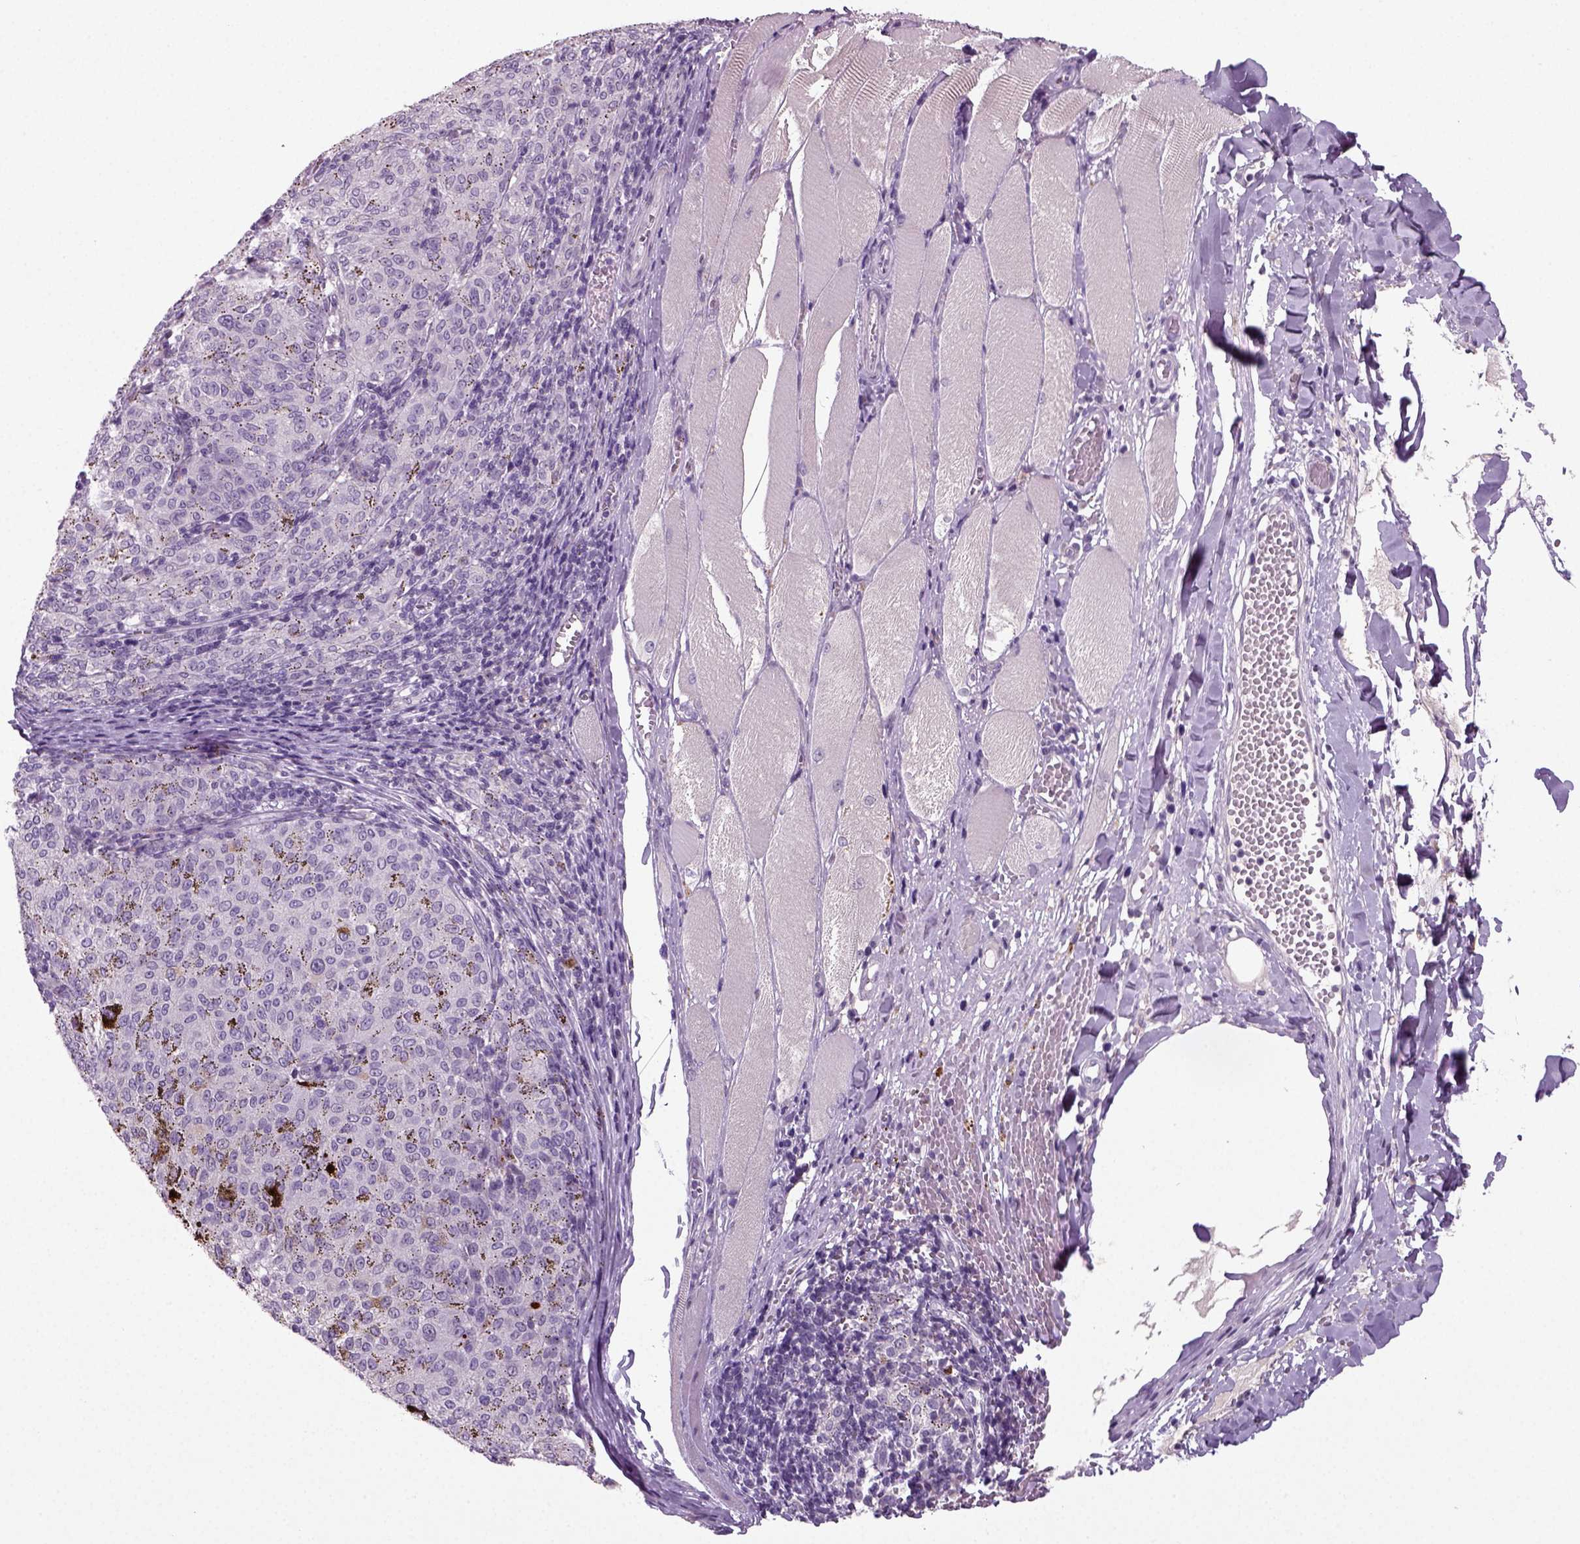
{"staining": {"intensity": "negative", "quantity": "none", "location": "none"}, "tissue": "melanoma", "cell_type": "Tumor cells", "image_type": "cancer", "snomed": [{"axis": "morphology", "description": "Malignant melanoma, NOS"}, {"axis": "topography", "description": "Skin"}], "caption": "An immunohistochemistry histopathology image of malignant melanoma is shown. There is no staining in tumor cells of malignant melanoma. Brightfield microscopy of immunohistochemistry stained with DAB (brown) and hematoxylin (blue), captured at high magnification.", "gene": "SYNGAP1", "patient": {"sex": "female", "age": 72}}